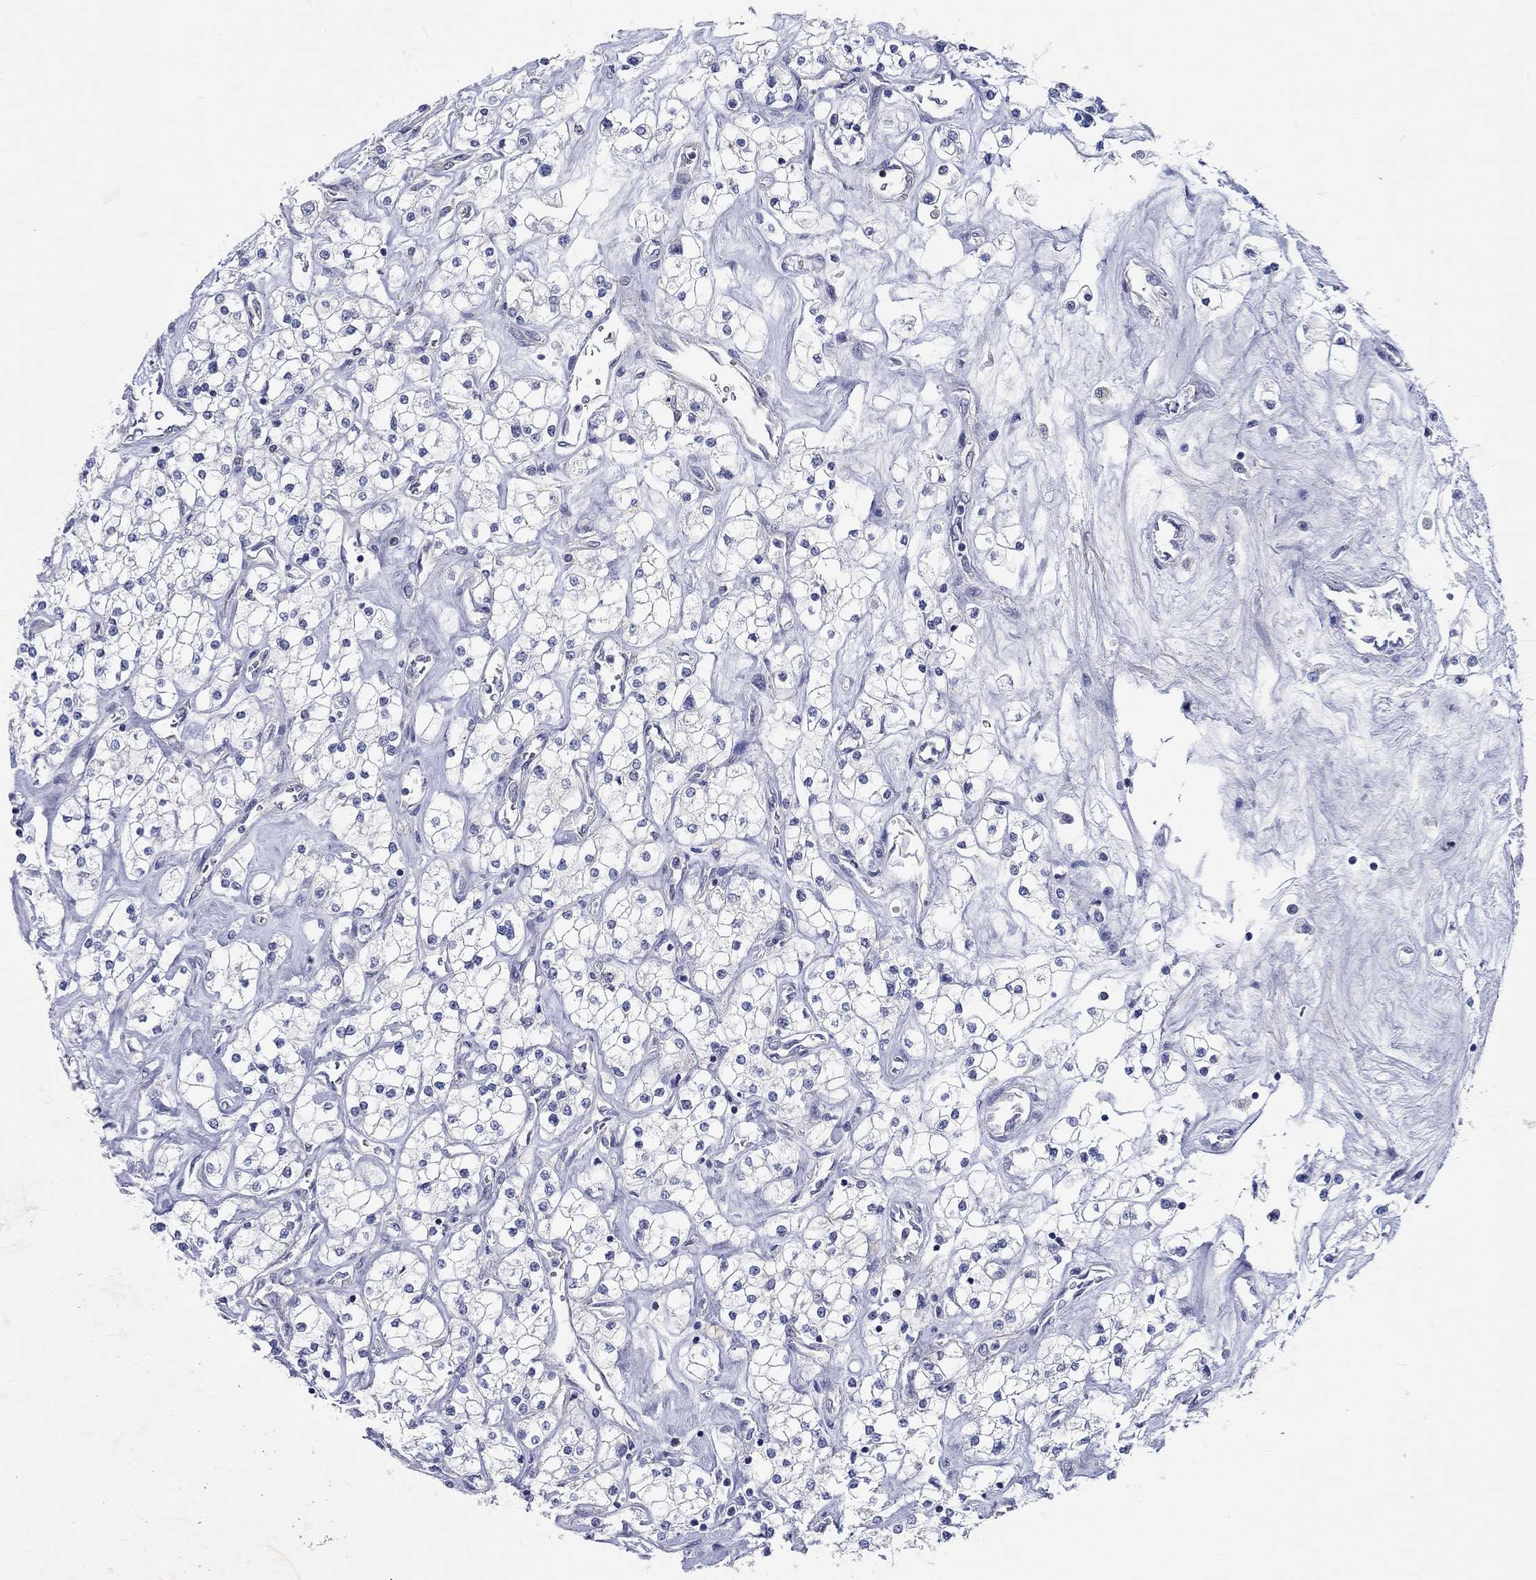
{"staining": {"intensity": "negative", "quantity": "none", "location": "none"}, "tissue": "renal cancer", "cell_type": "Tumor cells", "image_type": "cancer", "snomed": [{"axis": "morphology", "description": "Adenocarcinoma, NOS"}, {"axis": "topography", "description": "Kidney"}], "caption": "An image of renal adenocarcinoma stained for a protein displays no brown staining in tumor cells. Brightfield microscopy of IHC stained with DAB (3,3'-diaminobenzidine) (brown) and hematoxylin (blue), captured at high magnification.", "gene": "PCDHGA10", "patient": {"sex": "male", "age": 80}}